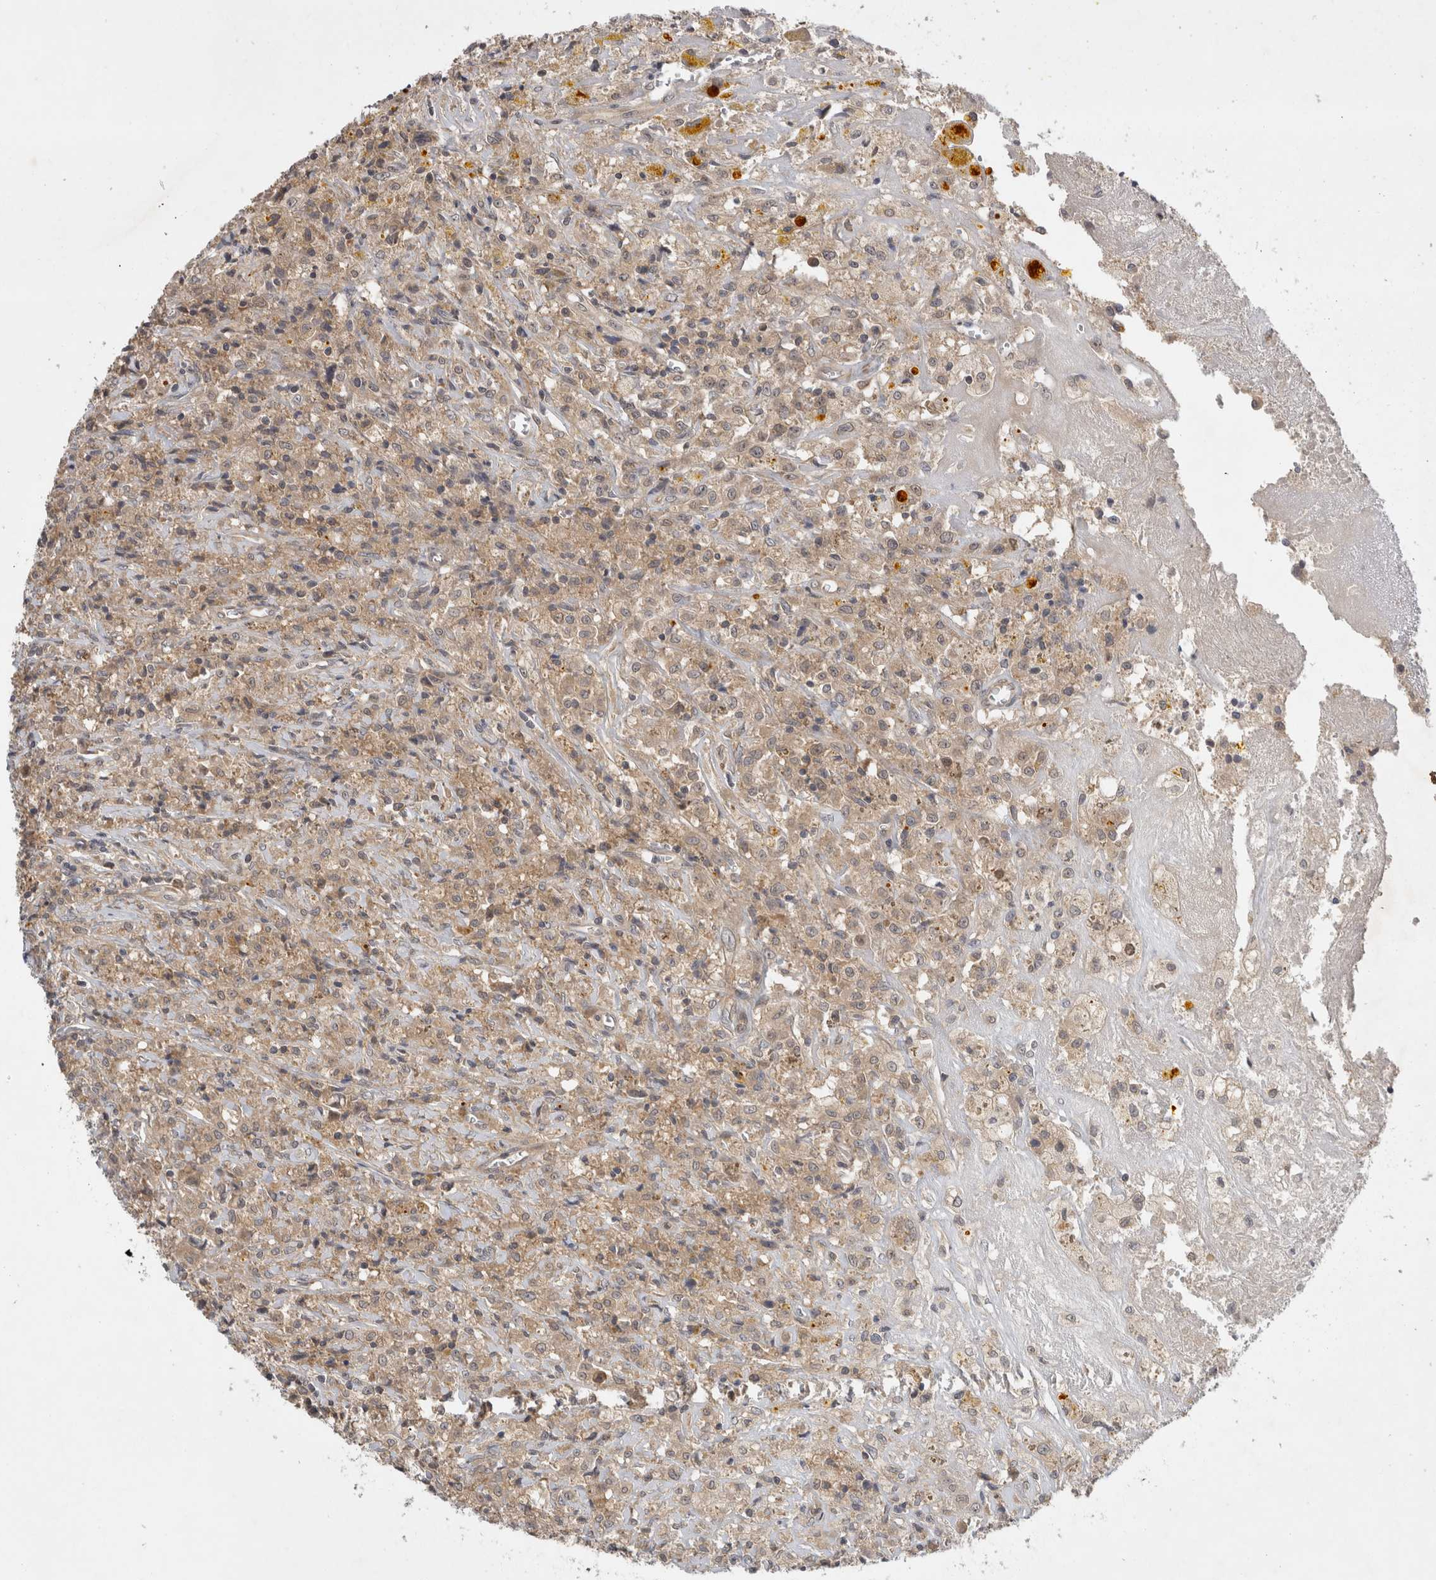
{"staining": {"intensity": "weak", "quantity": ">75%", "location": "cytoplasmic/membranous"}, "tissue": "testis cancer", "cell_type": "Tumor cells", "image_type": "cancer", "snomed": [{"axis": "morphology", "description": "Carcinoma, Embryonal, NOS"}, {"axis": "topography", "description": "Testis"}], "caption": "About >75% of tumor cells in human testis cancer exhibit weak cytoplasmic/membranous protein positivity as visualized by brown immunohistochemical staining.", "gene": "AASDHPPT", "patient": {"sex": "male", "age": 2}}